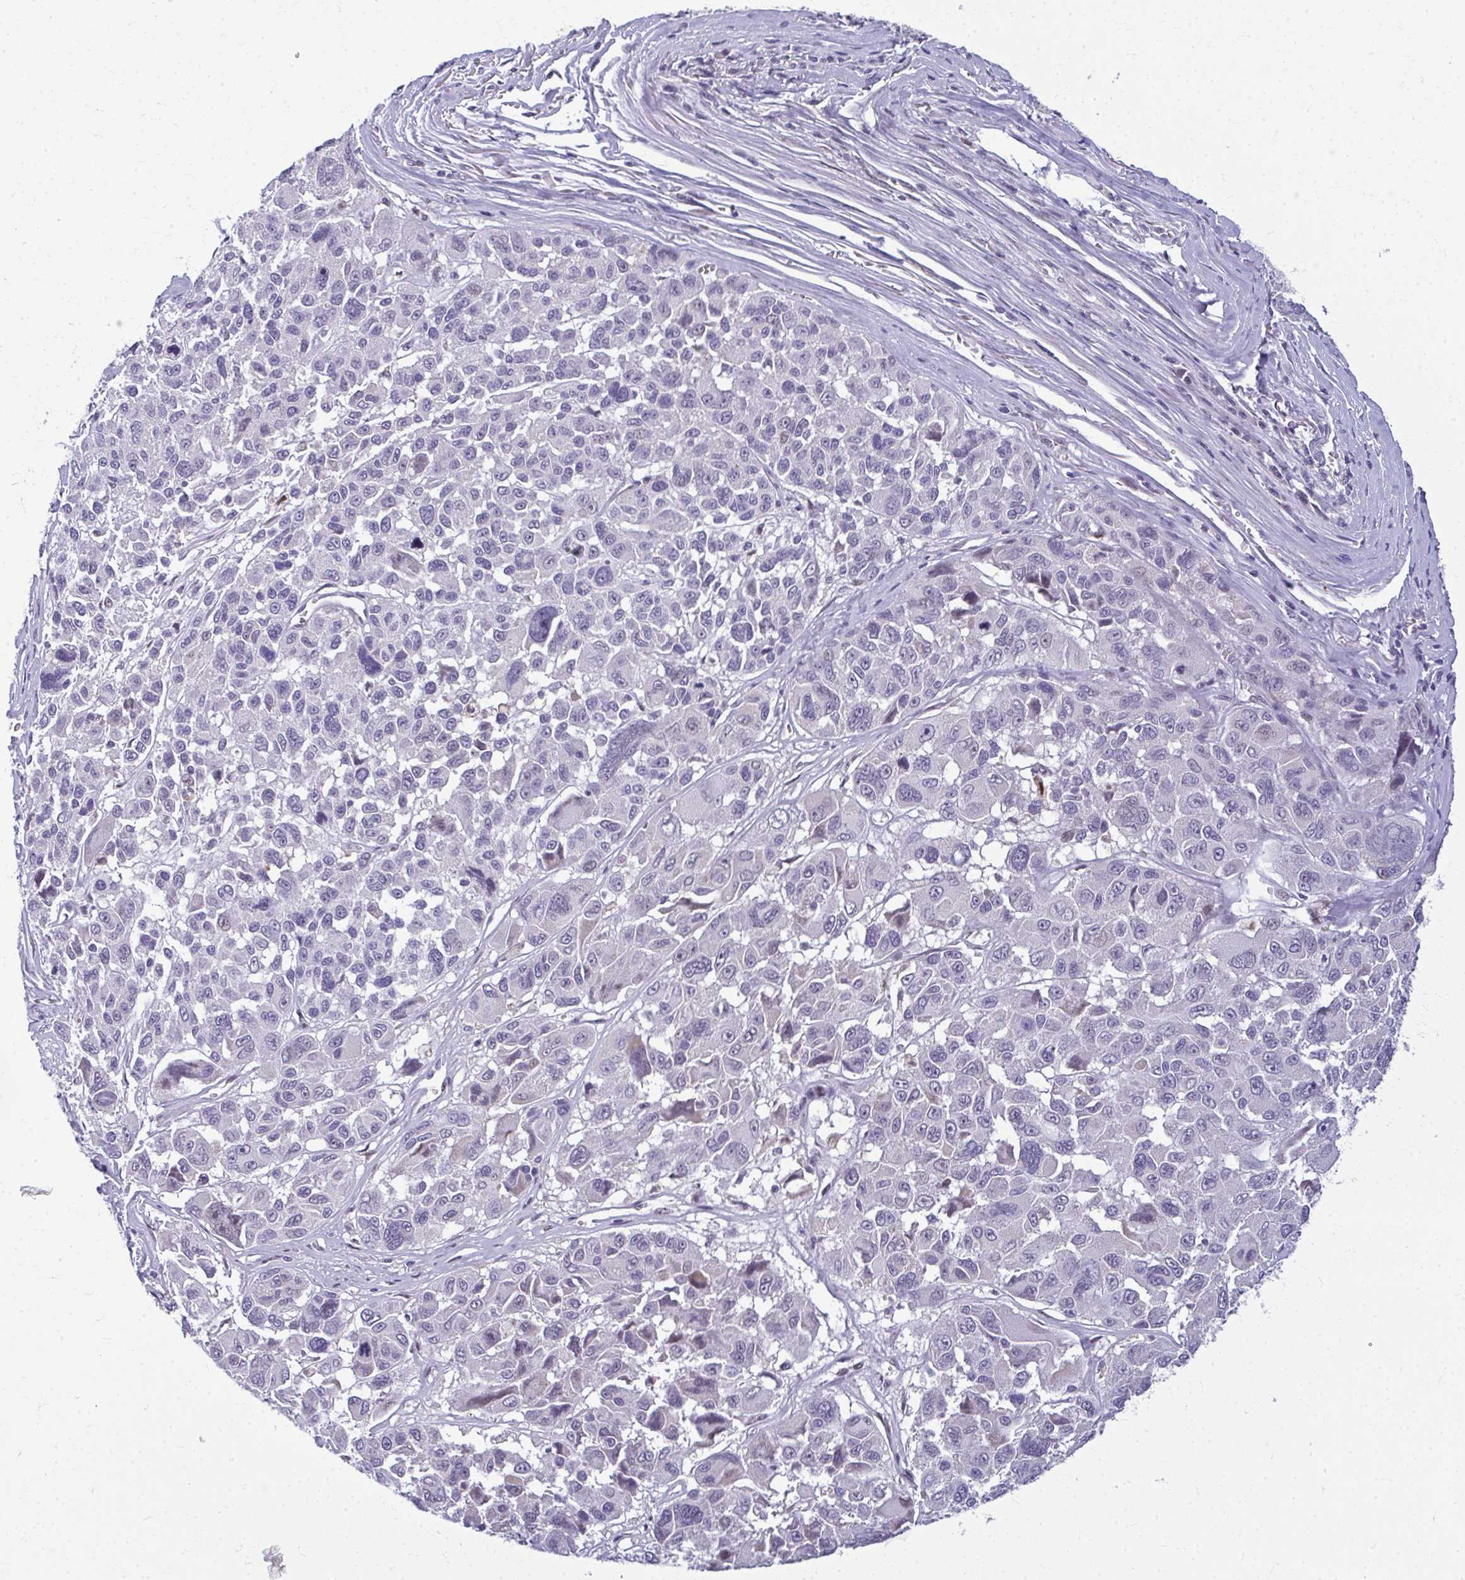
{"staining": {"intensity": "negative", "quantity": "none", "location": "none"}, "tissue": "melanoma", "cell_type": "Tumor cells", "image_type": "cancer", "snomed": [{"axis": "morphology", "description": "Malignant melanoma, NOS"}, {"axis": "topography", "description": "Skin"}], "caption": "There is no significant staining in tumor cells of malignant melanoma.", "gene": "ODF1", "patient": {"sex": "female", "age": 66}}